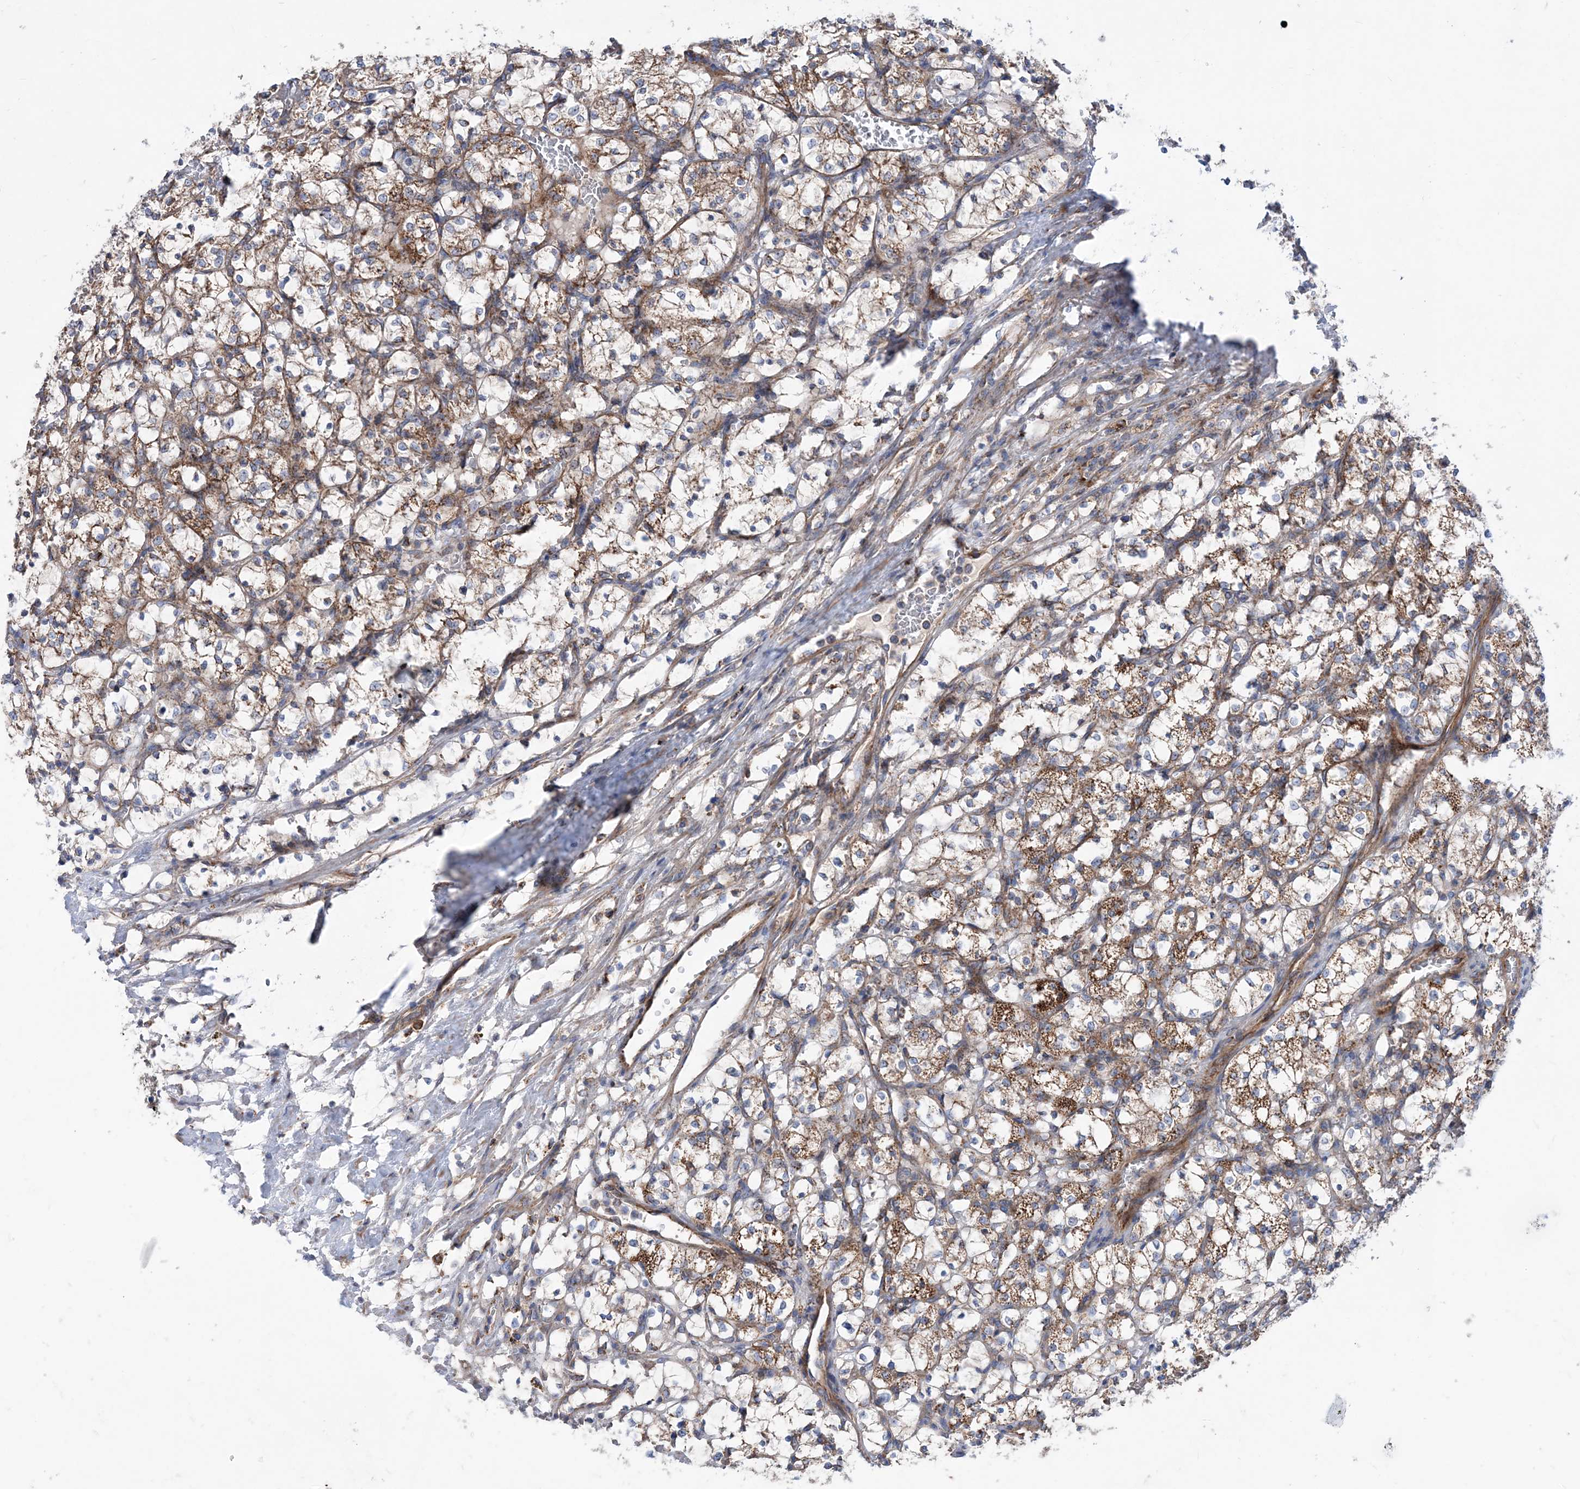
{"staining": {"intensity": "moderate", "quantity": ">75%", "location": "cytoplasmic/membranous"}, "tissue": "renal cancer", "cell_type": "Tumor cells", "image_type": "cancer", "snomed": [{"axis": "morphology", "description": "Adenocarcinoma, NOS"}, {"axis": "topography", "description": "Kidney"}], "caption": "Immunohistochemistry histopathology image of neoplastic tissue: human renal adenocarcinoma stained using immunohistochemistry displays medium levels of moderate protein expression localized specifically in the cytoplasmic/membranous of tumor cells, appearing as a cytoplasmic/membranous brown color.", "gene": "NGLY1", "patient": {"sex": "female", "age": 69}}